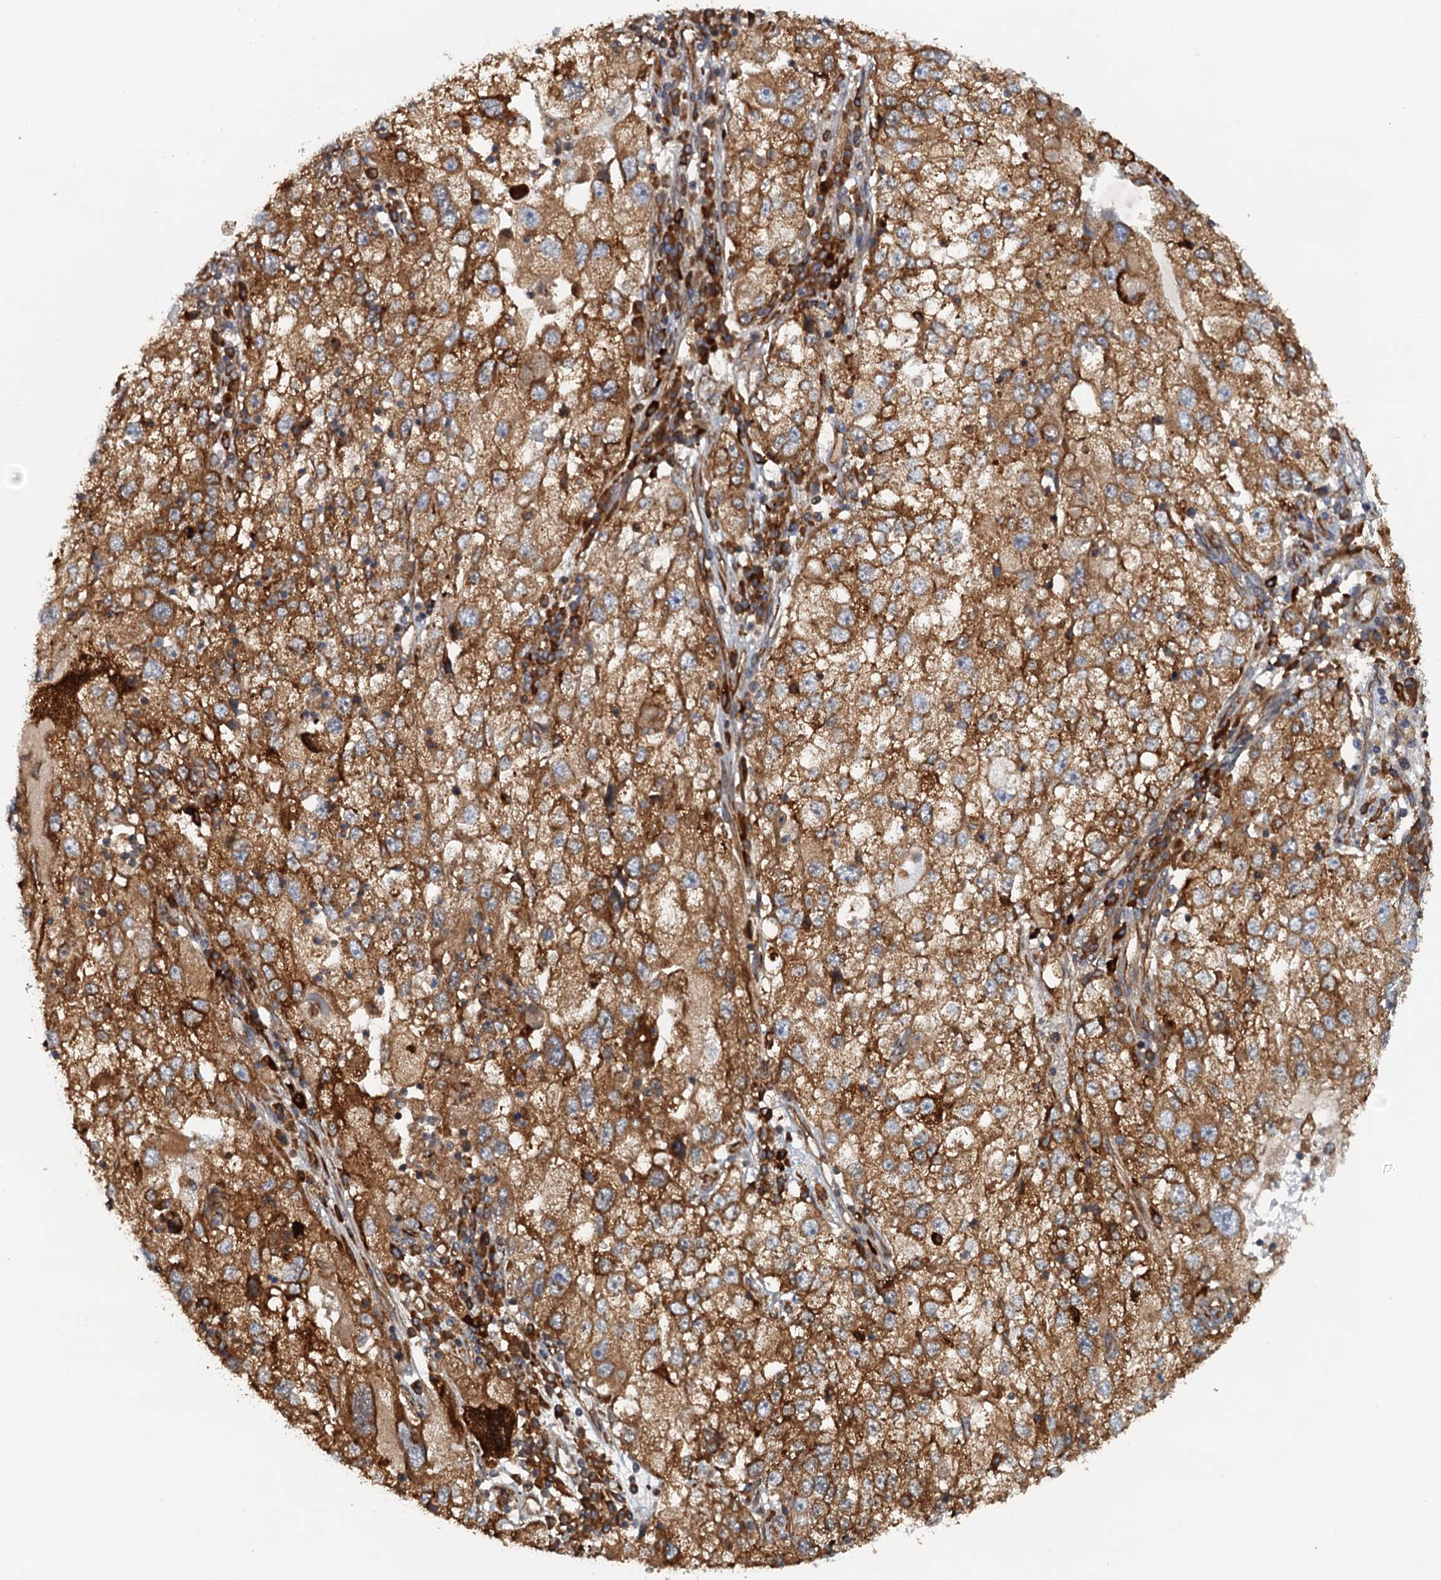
{"staining": {"intensity": "moderate", "quantity": ">75%", "location": "cytoplasmic/membranous"}, "tissue": "endometrial cancer", "cell_type": "Tumor cells", "image_type": "cancer", "snomed": [{"axis": "morphology", "description": "Adenocarcinoma, NOS"}, {"axis": "topography", "description": "Endometrium"}], "caption": "About >75% of tumor cells in human endometrial adenocarcinoma display moderate cytoplasmic/membranous protein expression as visualized by brown immunohistochemical staining.", "gene": "NIPAL3", "patient": {"sex": "female", "age": 49}}